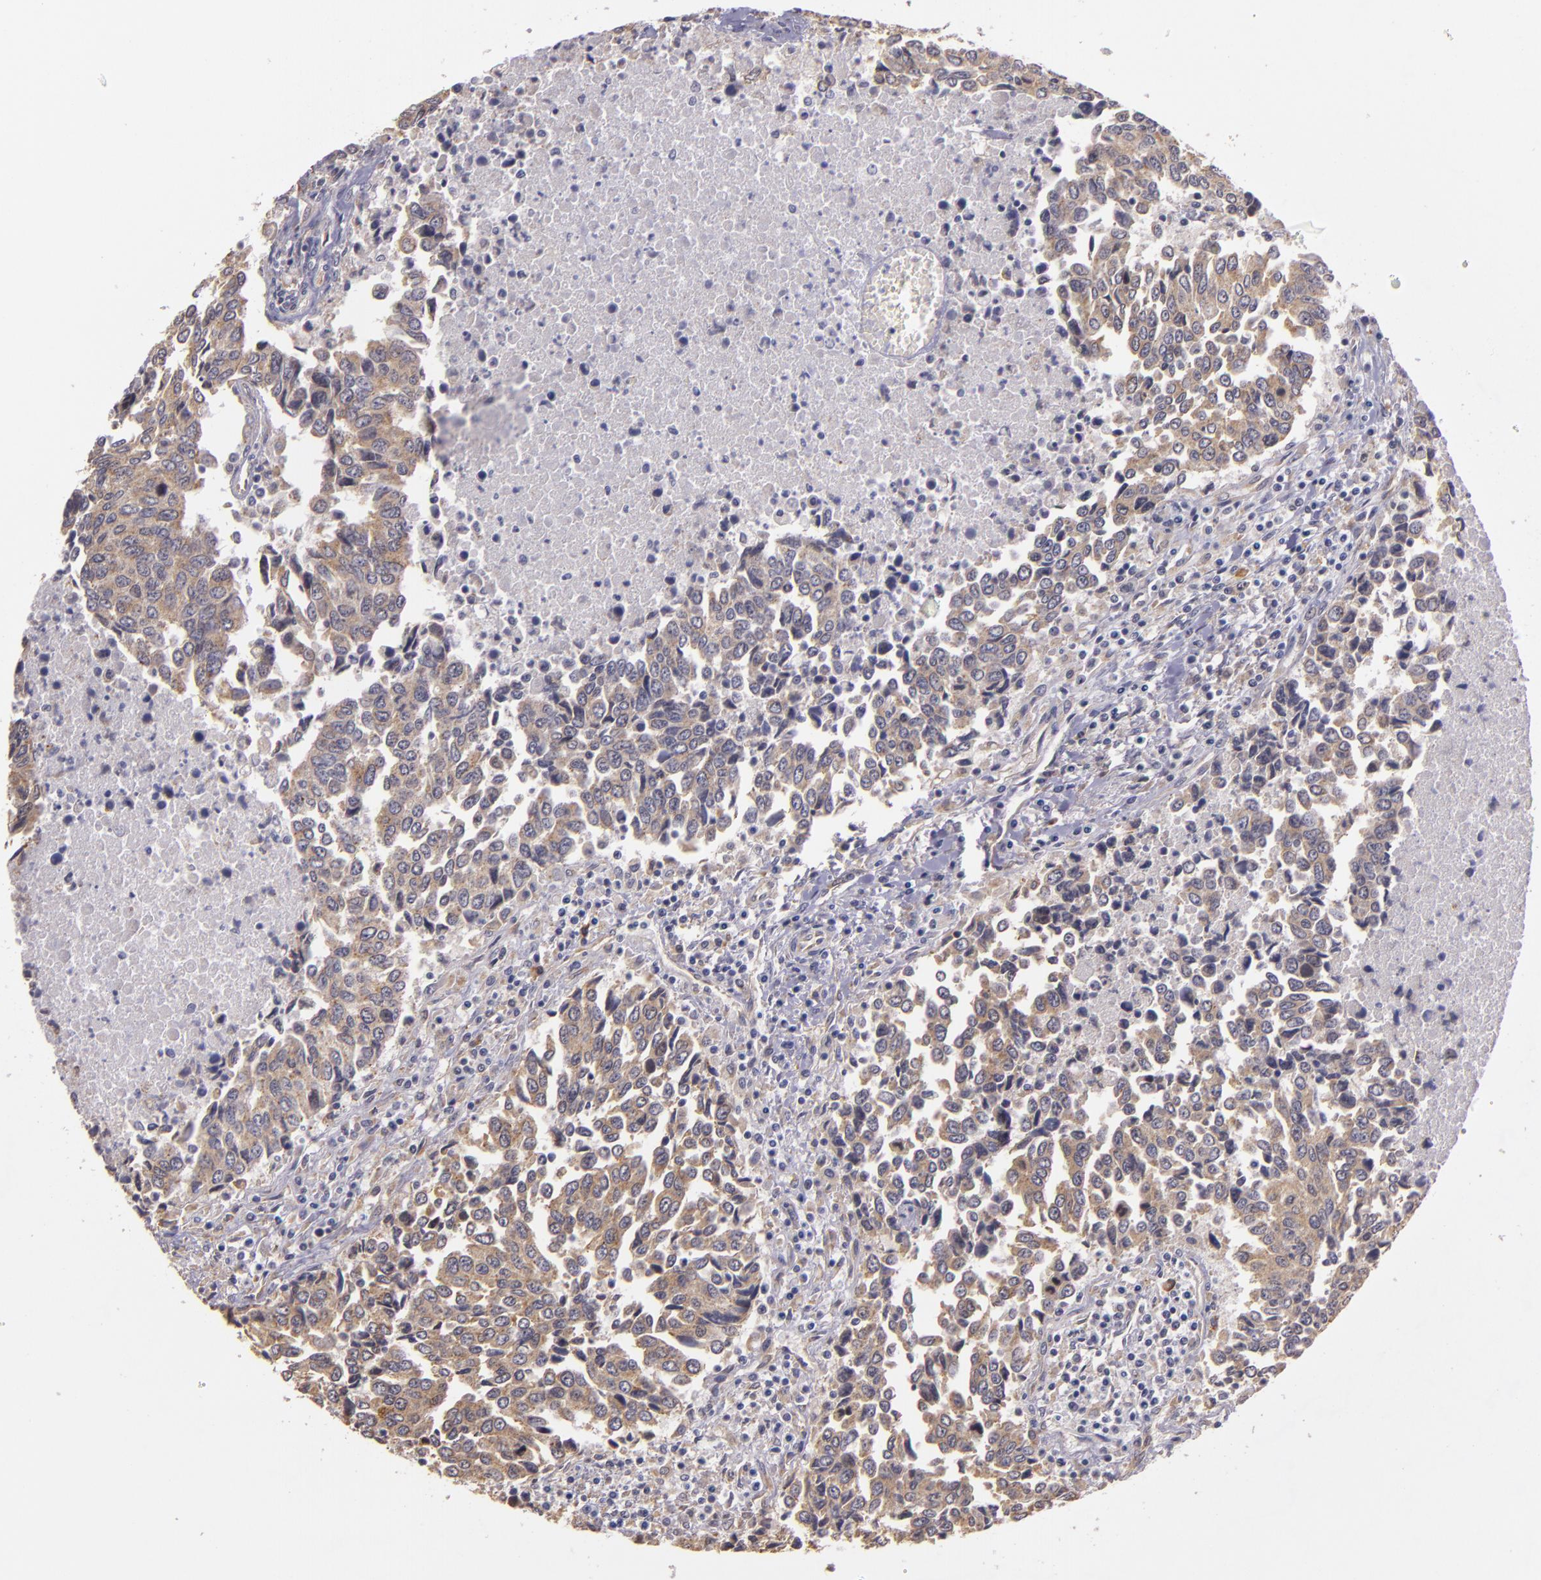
{"staining": {"intensity": "weak", "quantity": ">75%", "location": "cytoplasmic/membranous"}, "tissue": "urothelial cancer", "cell_type": "Tumor cells", "image_type": "cancer", "snomed": [{"axis": "morphology", "description": "Urothelial carcinoma, High grade"}, {"axis": "topography", "description": "Urinary bladder"}], "caption": "Immunohistochemical staining of human urothelial carcinoma (high-grade) reveals weak cytoplasmic/membranous protein staining in about >75% of tumor cells. Immunohistochemistry (ihc) stains the protein of interest in brown and the nuclei are stained blue.", "gene": "SYTL4", "patient": {"sex": "male", "age": 86}}